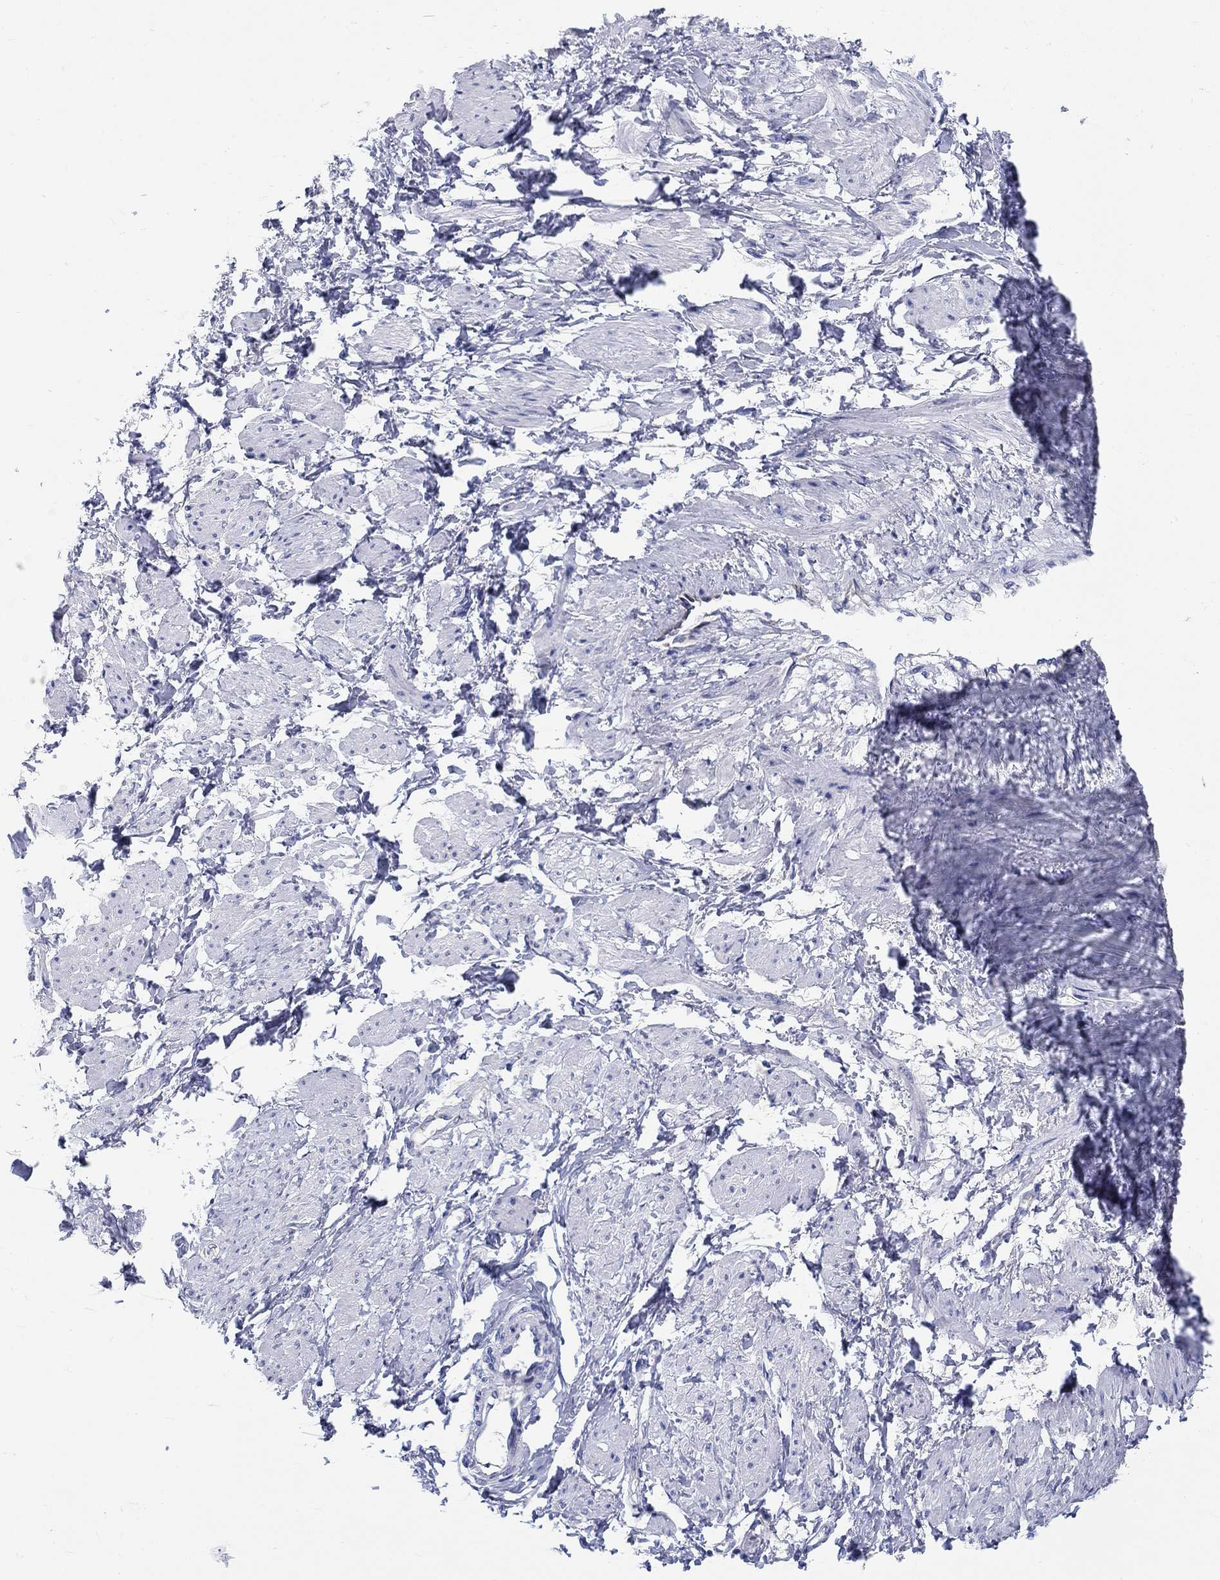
{"staining": {"intensity": "negative", "quantity": "none", "location": "none"}, "tissue": "smooth muscle", "cell_type": "Smooth muscle cells", "image_type": "normal", "snomed": [{"axis": "morphology", "description": "Normal tissue, NOS"}, {"axis": "topography", "description": "Smooth muscle"}, {"axis": "topography", "description": "Uterus"}], "caption": "This histopathology image is of benign smooth muscle stained with immunohistochemistry (IHC) to label a protein in brown with the nuclei are counter-stained blue. There is no staining in smooth muscle cells. The staining is performed using DAB (3,3'-diaminobenzidine) brown chromogen with nuclei counter-stained in using hematoxylin.", "gene": "RD3L", "patient": {"sex": "female", "age": 39}}